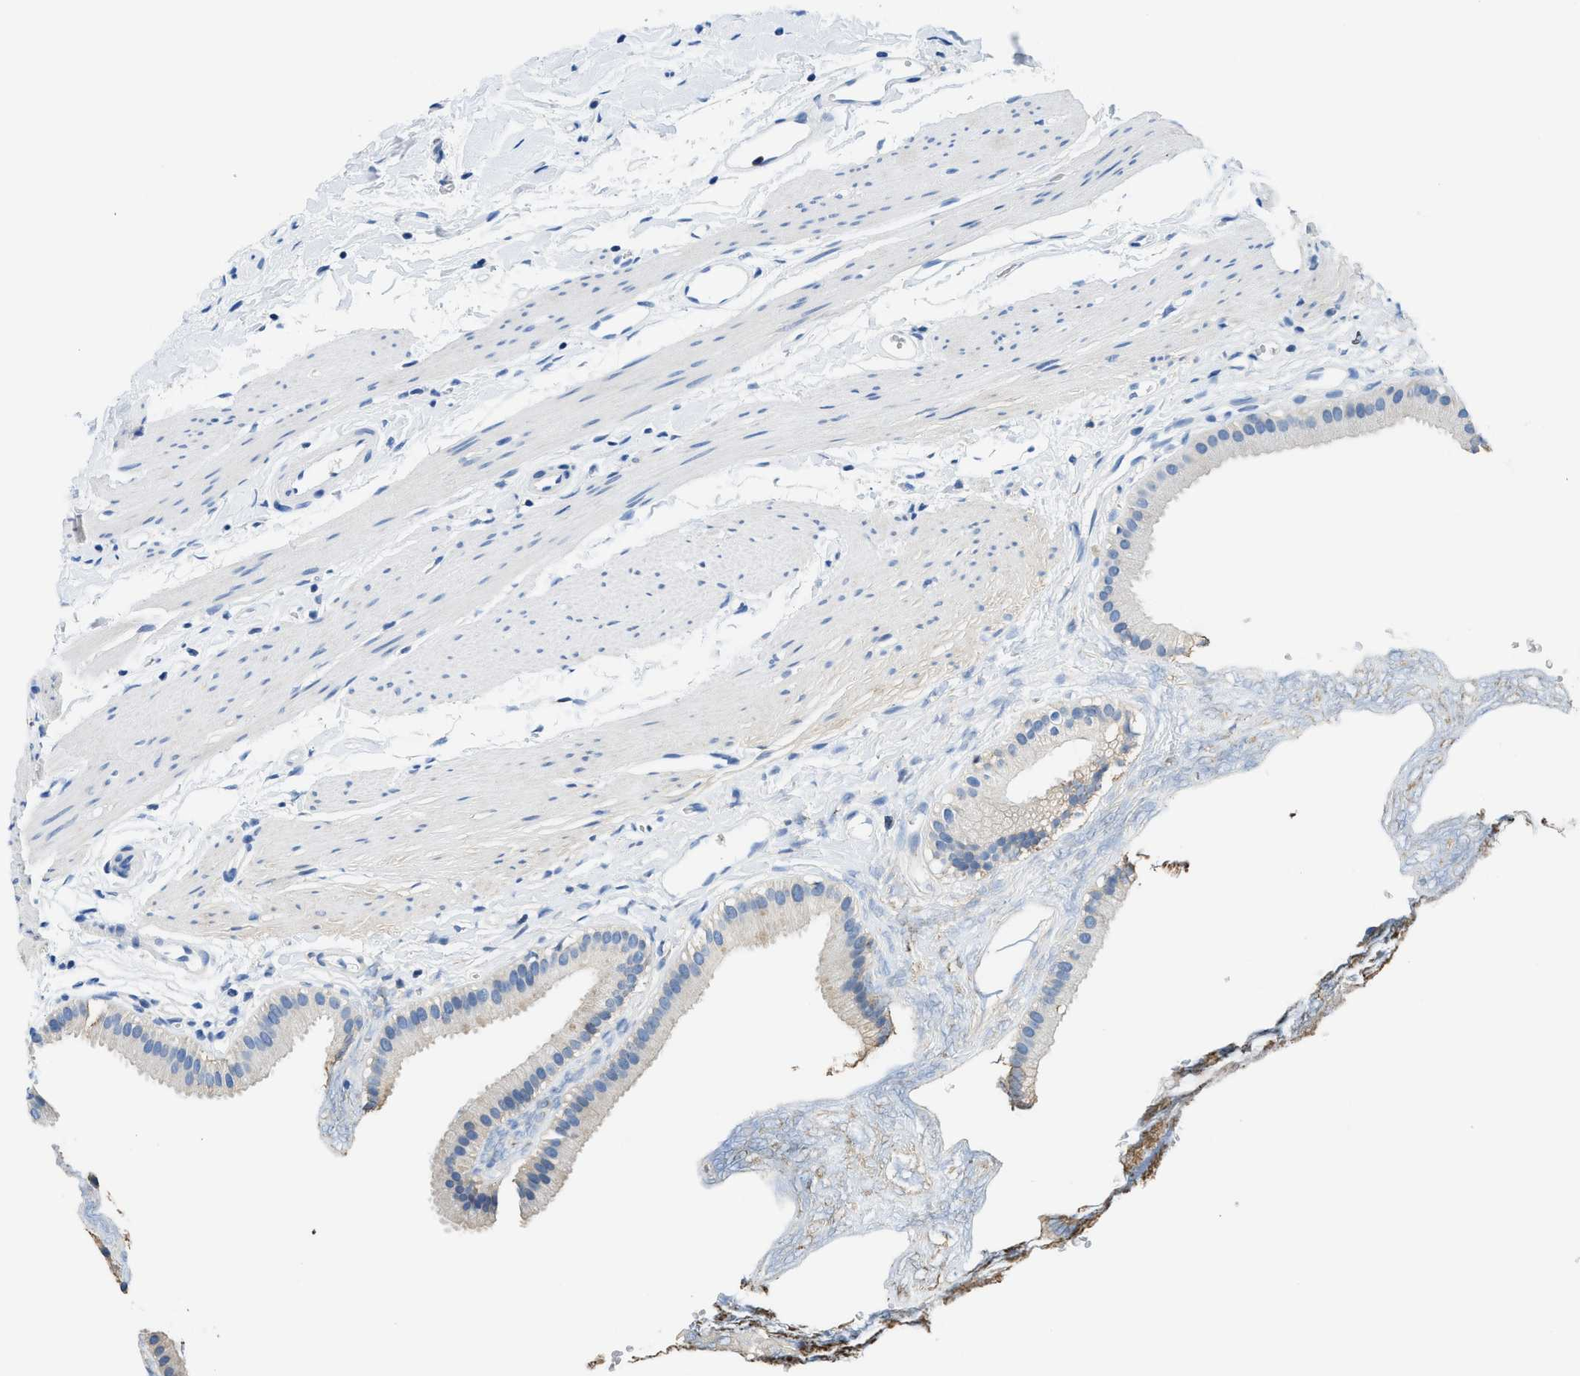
{"staining": {"intensity": "negative", "quantity": "none", "location": "none"}, "tissue": "gallbladder", "cell_type": "Glandular cells", "image_type": "normal", "snomed": [{"axis": "morphology", "description": "Normal tissue, NOS"}, {"axis": "topography", "description": "Gallbladder"}], "caption": "High power microscopy histopathology image of an immunohistochemistry micrograph of normal gallbladder, revealing no significant expression in glandular cells.", "gene": "NEB", "patient": {"sex": "female", "age": 64}}